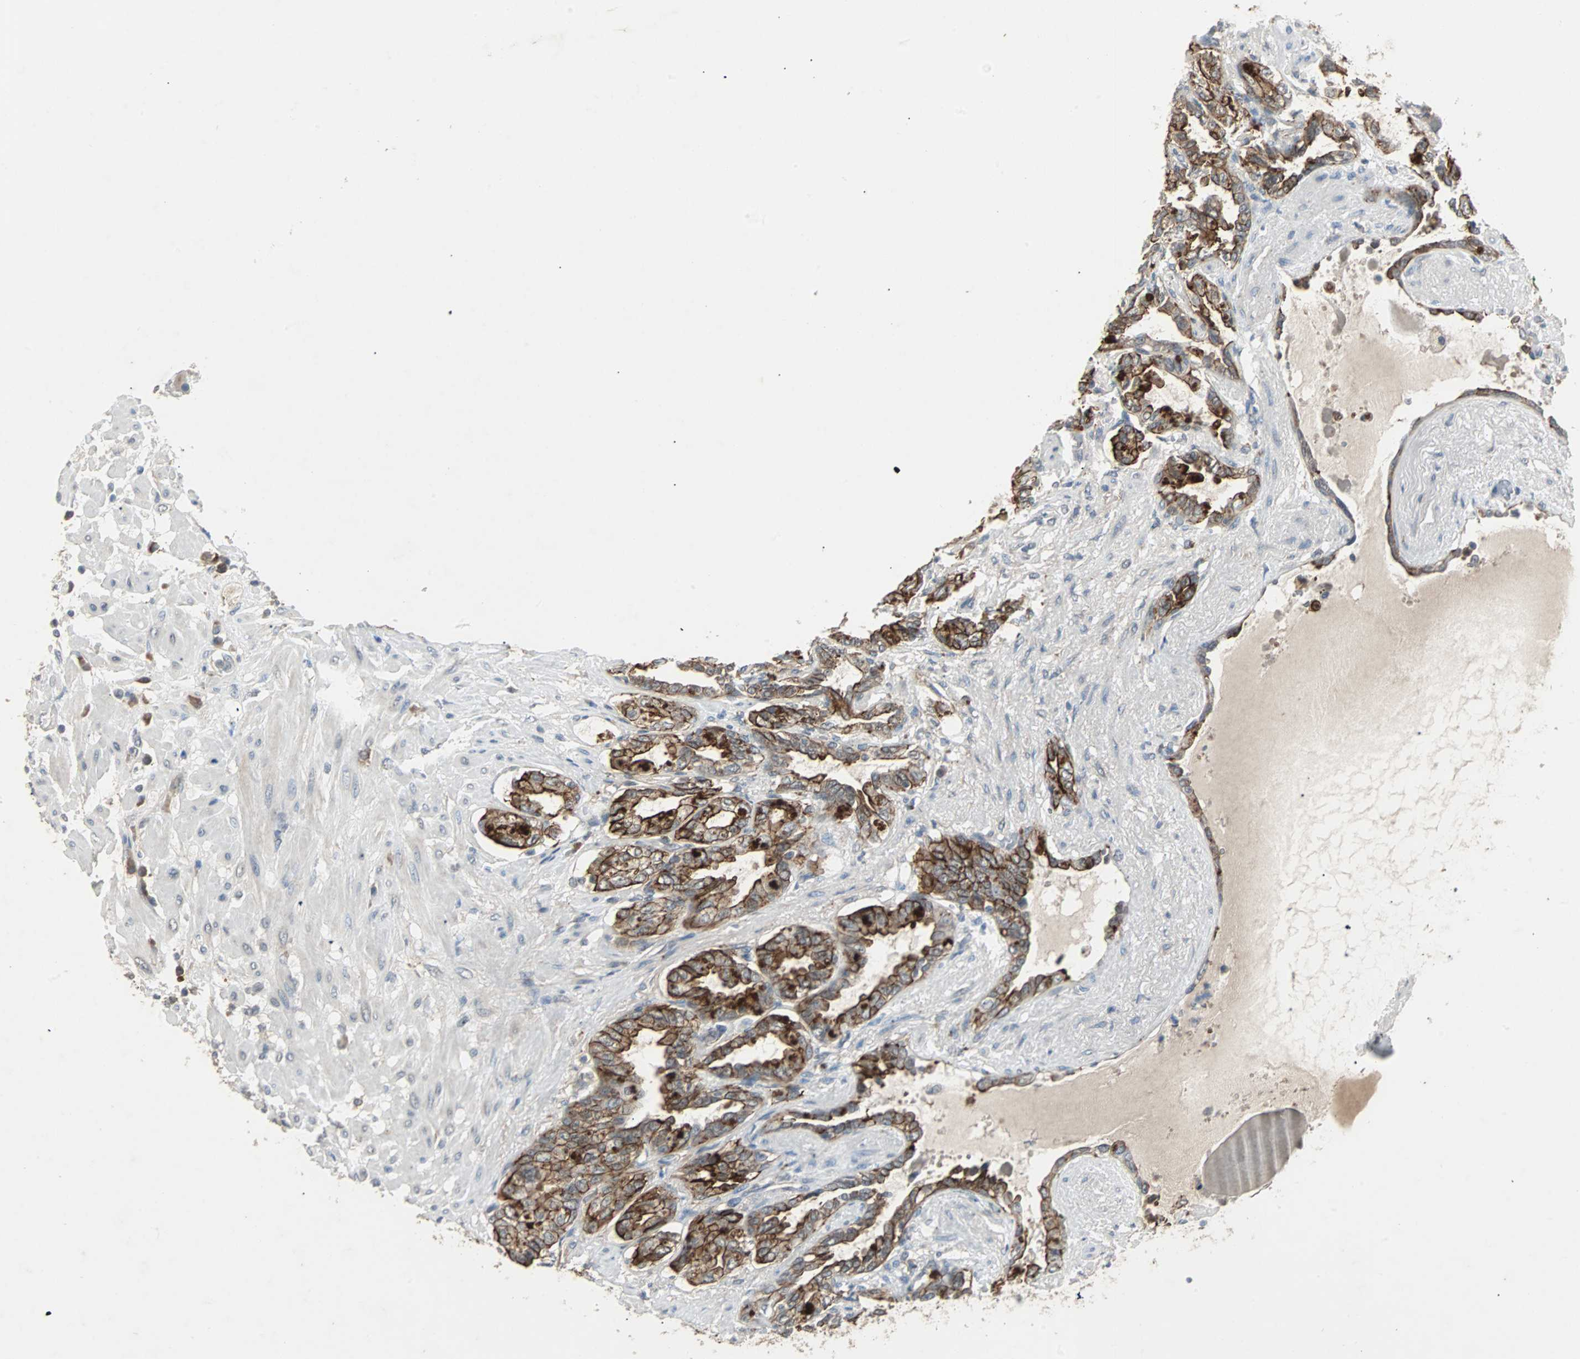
{"staining": {"intensity": "strong", "quantity": ">75%", "location": "cytoplasmic/membranous"}, "tissue": "seminal vesicle", "cell_type": "Glandular cells", "image_type": "normal", "snomed": [{"axis": "morphology", "description": "Normal tissue, NOS"}, {"axis": "topography", "description": "Seminal veicle"}], "caption": "High-power microscopy captured an IHC micrograph of unremarkable seminal vesicle, revealing strong cytoplasmic/membranous positivity in approximately >75% of glandular cells. The staining was performed using DAB, with brown indicating positive protein expression. Nuclei are stained blue with hematoxylin.", "gene": "CMC2", "patient": {"sex": "male", "age": 61}}